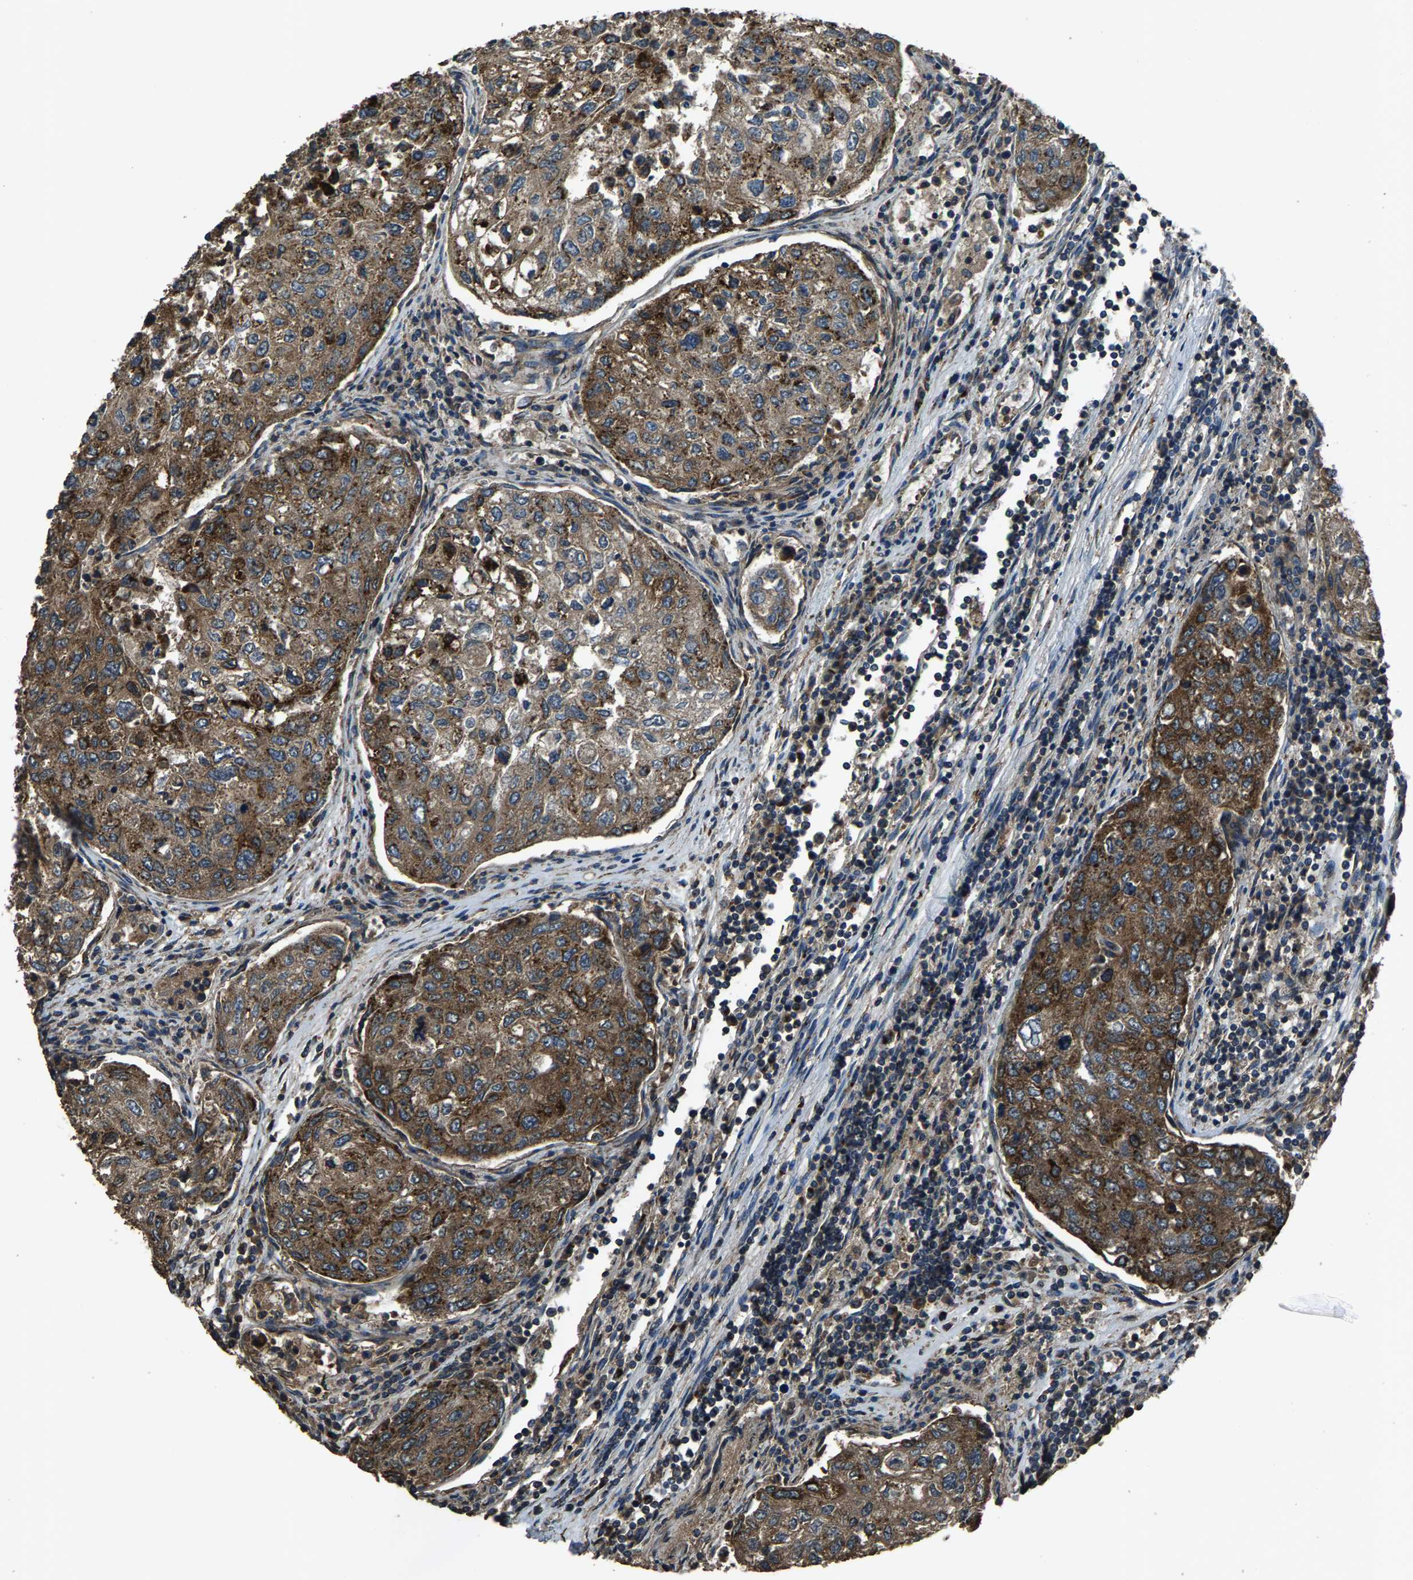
{"staining": {"intensity": "strong", "quantity": "25%-75%", "location": "cytoplasmic/membranous"}, "tissue": "urothelial cancer", "cell_type": "Tumor cells", "image_type": "cancer", "snomed": [{"axis": "morphology", "description": "Urothelial carcinoma, High grade"}, {"axis": "topography", "description": "Lymph node"}, {"axis": "topography", "description": "Urinary bladder"}], "caption": "Protein staining of urothelial cancer tissue displays strong cytoplasmic/membranous expression in approximately 25%-75% of tumor cells.", "gene": "SLC38A10", "patient": {"sex": "male", "age": 51}}